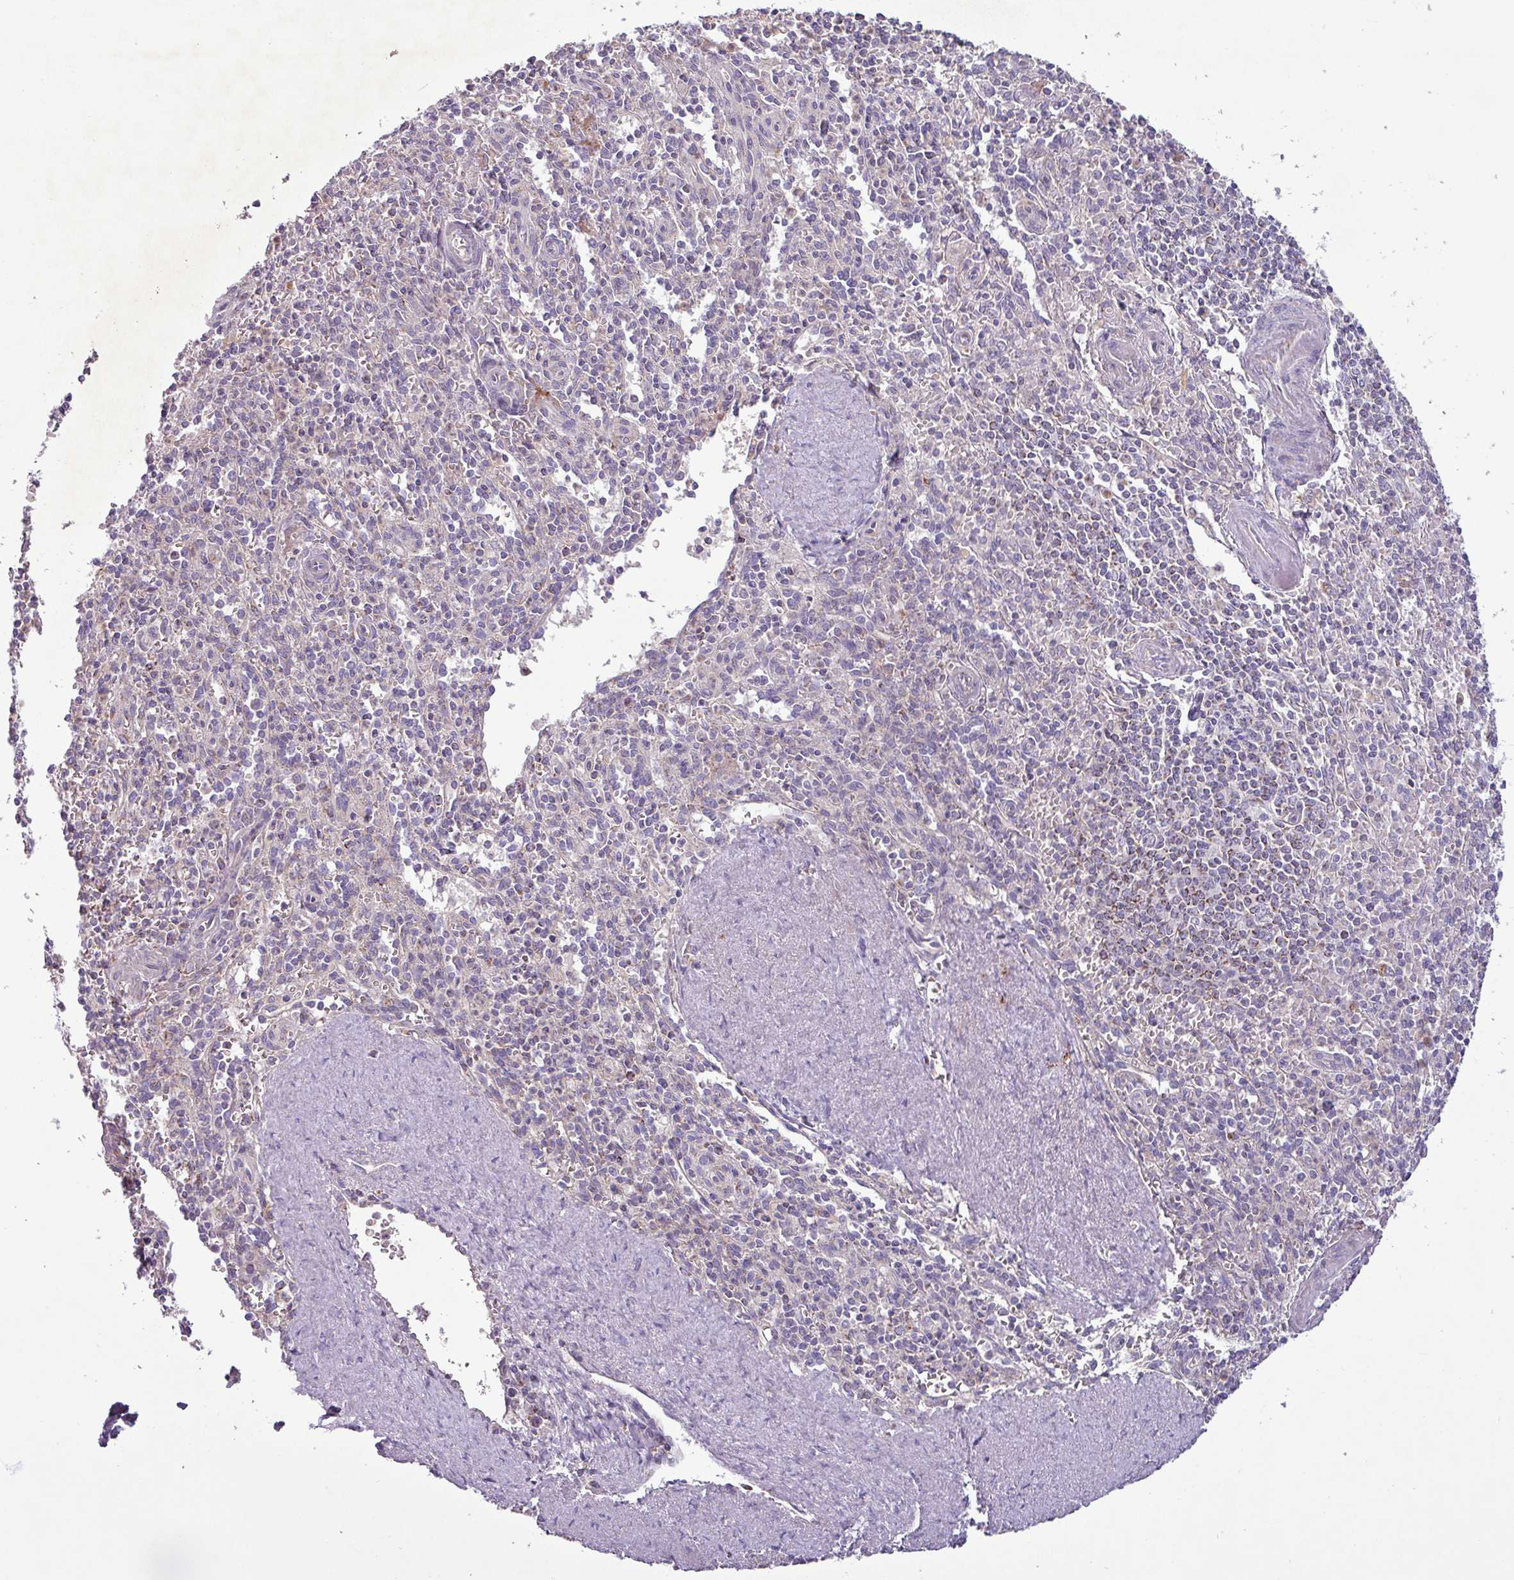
{"staining": {"intensity": "moderate", "quantity": "<25%", "location": "cytoplasmic/membranous"}, "tissue": "spleen", "cell_type": "Cells in red pulp", "image_type": "normal", "snomed": [{"axis": "morphology", "description": "Normal tissue, NOS"}, {"axis": "topography", "description": "Spleen"}], "caption": "DAB immunohistochemical staining of normal human spleen demonstrates moderate cytoplasmic/membranous protein expression in about <25% of cells in red pulp.", "gene": "PNMA6A", "patient": {"sex": "female", "age": 70}}